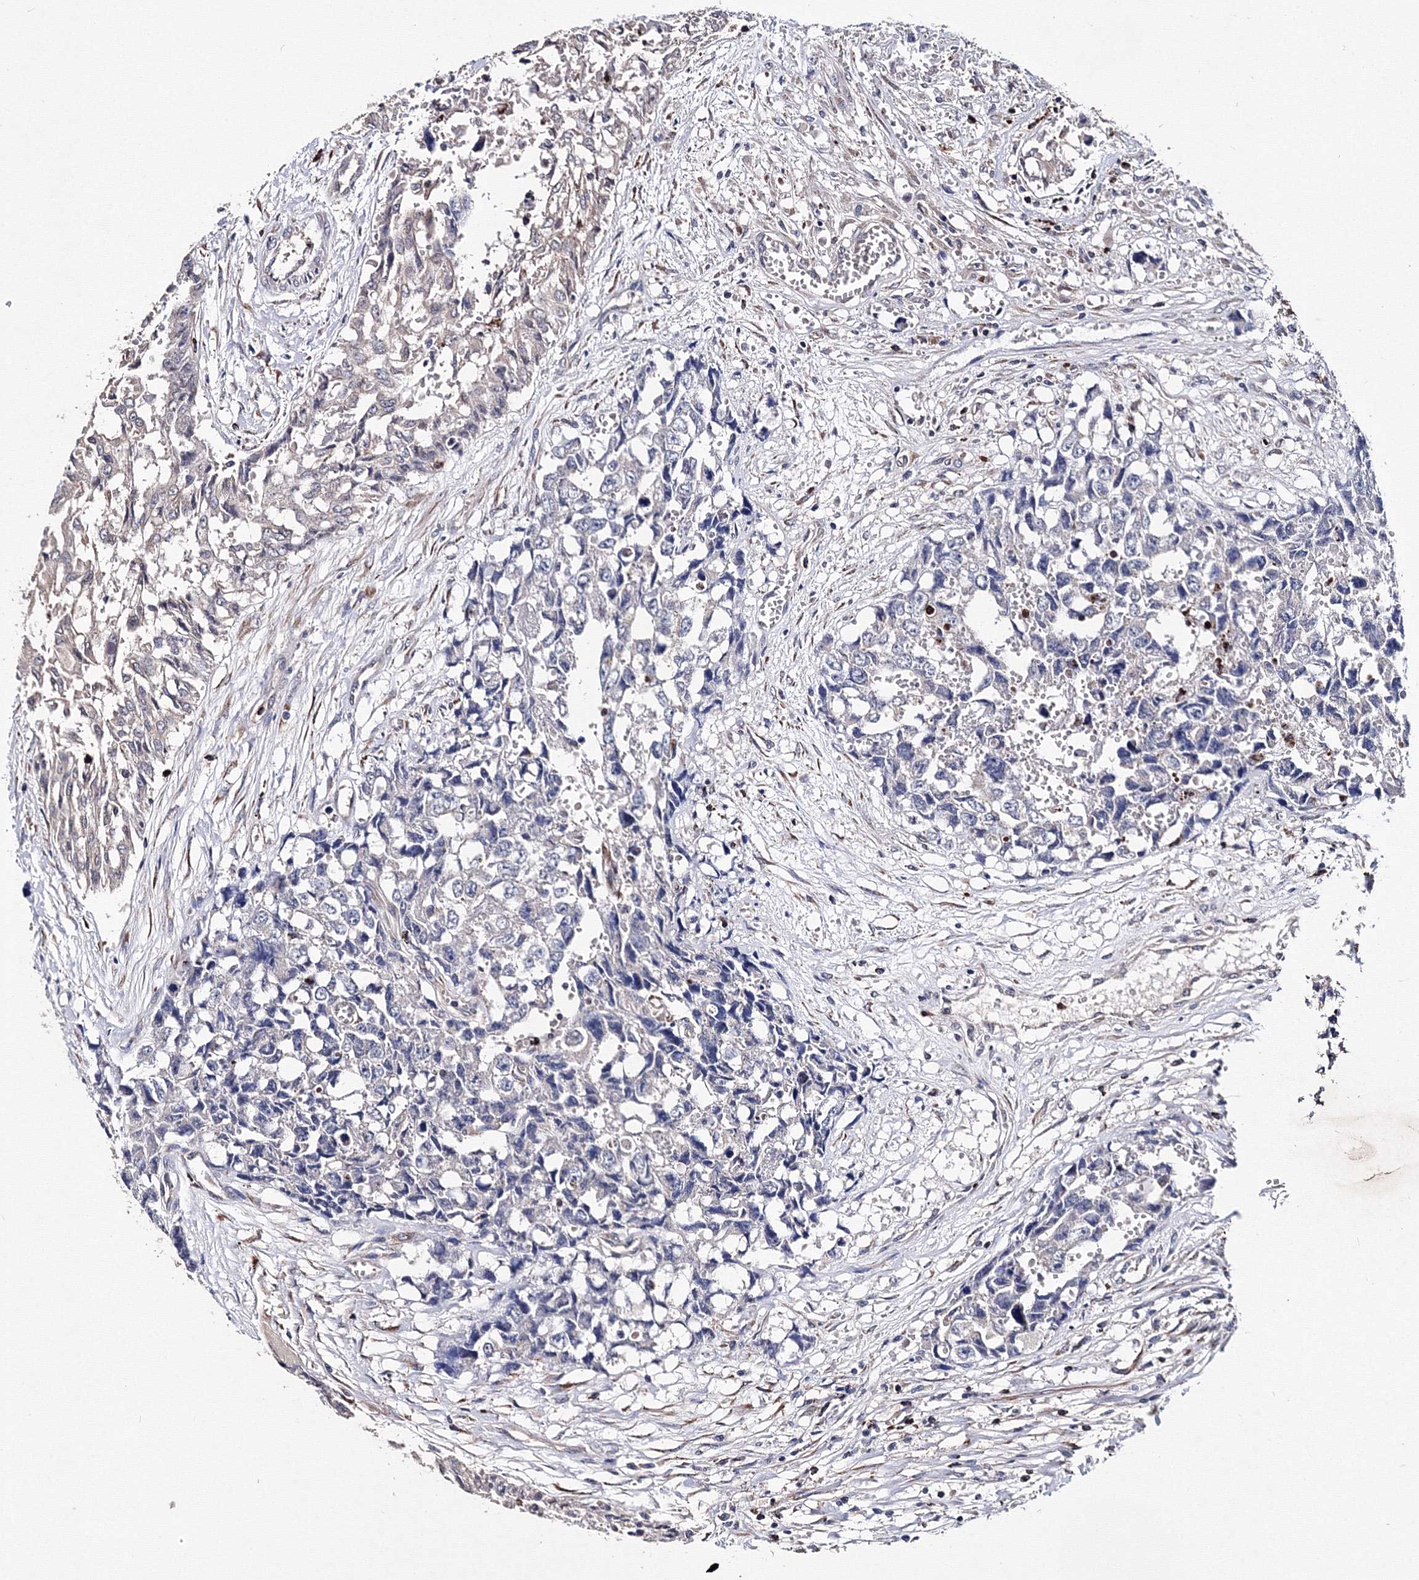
{"staining": {"intensity": "negative", "quantity": "none", "location": "none"}, "tissue": "testis cancer", "cell_type": "Tumor cells", "image_type": "cancer", "snomed": [{"axis": "morphology", "description": "Carcinoma, Embryonal, NOS"}, {"axis": "topography", "description": "Testis"}], "caption": "An immunohistochemistry micrograph of testis cancer is shown. There is no staining in tumor cells of testis cancer.", "gene": "PHYKPL", "patient": {"sex": "male", "age": 31}}